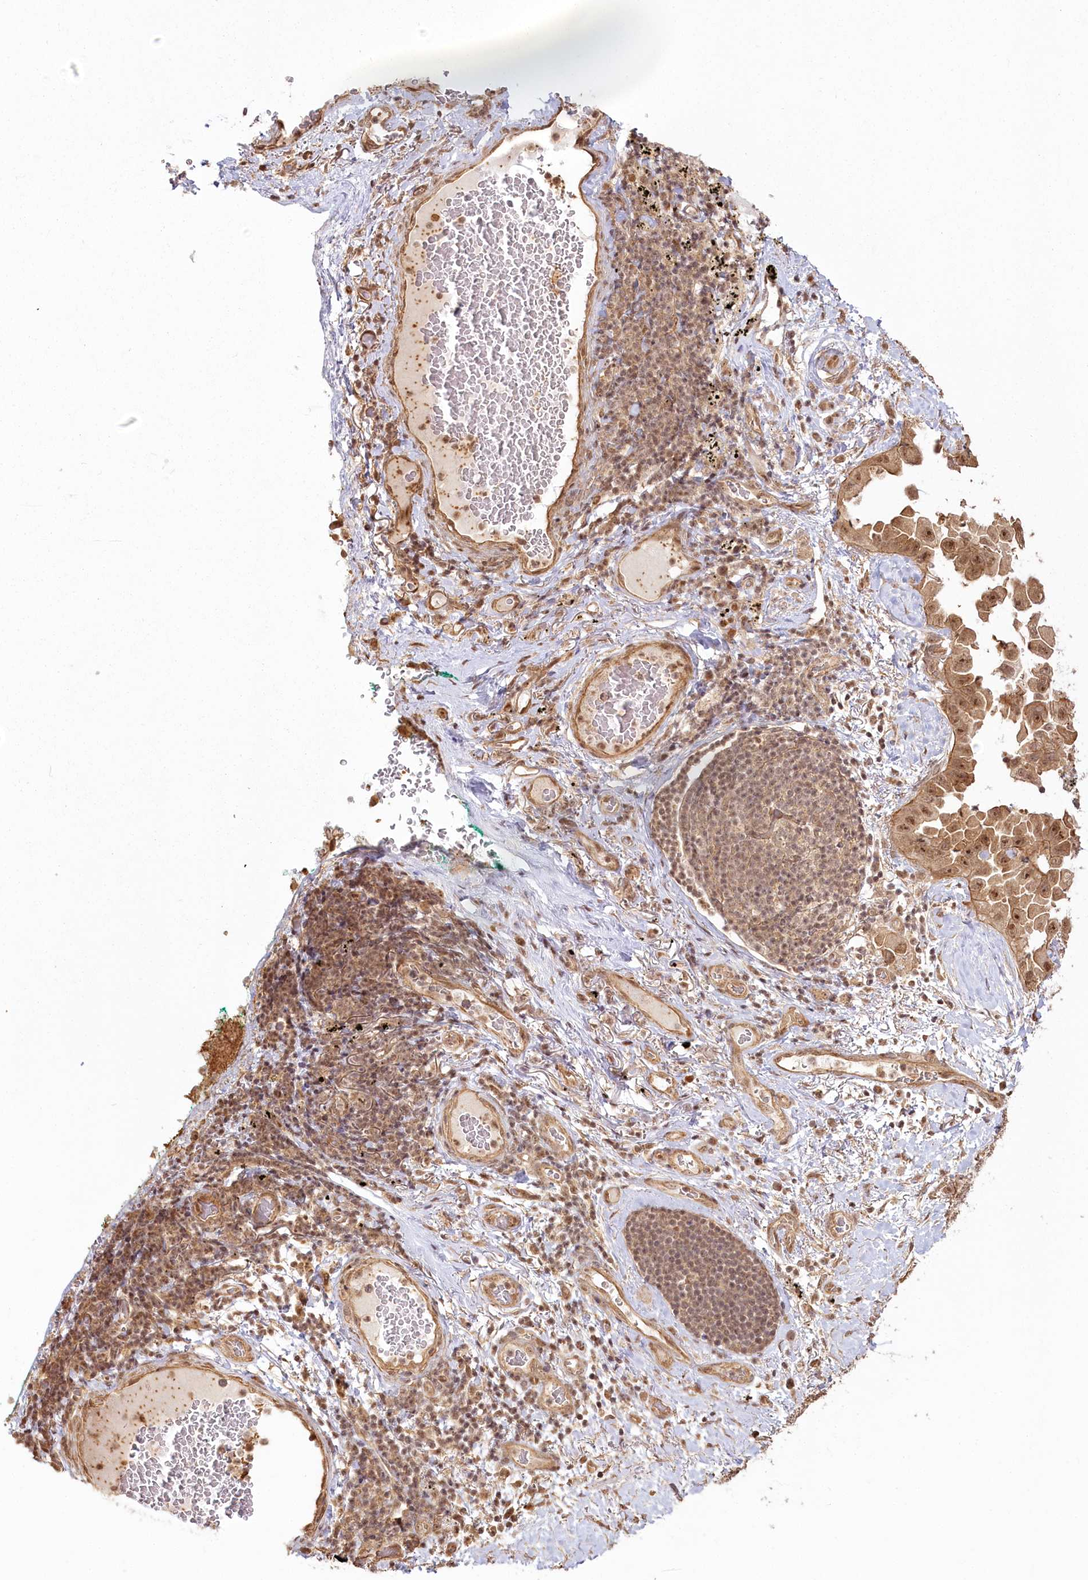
{"staining": {"intensity": "moderate", "quantity": ">75%", "location": "cytoplasmic/membranous,nuclear"}, "tissue": "lung cancer", "cell_type": "Tumor cells", "image_type": "cancer", "snomed": [{"axis": "morphology", "description": "Adenocarcinoma, NOS"}, {"axis": "topography", "description": "Lung"}], "caption": "IHC histopathology image of neoplastic tissue: lung adenocarcinoma stained using immunohistochemistry shows medium levels of moderate protein expression localized specifically in the cytoplasmic/membranous and nuclear of tumor cells, appearing as a cytoplasmic/membranous and nuclear brown color.", "gene": "R3HDM2", "patient": {"sex": "female", "age": 67}}